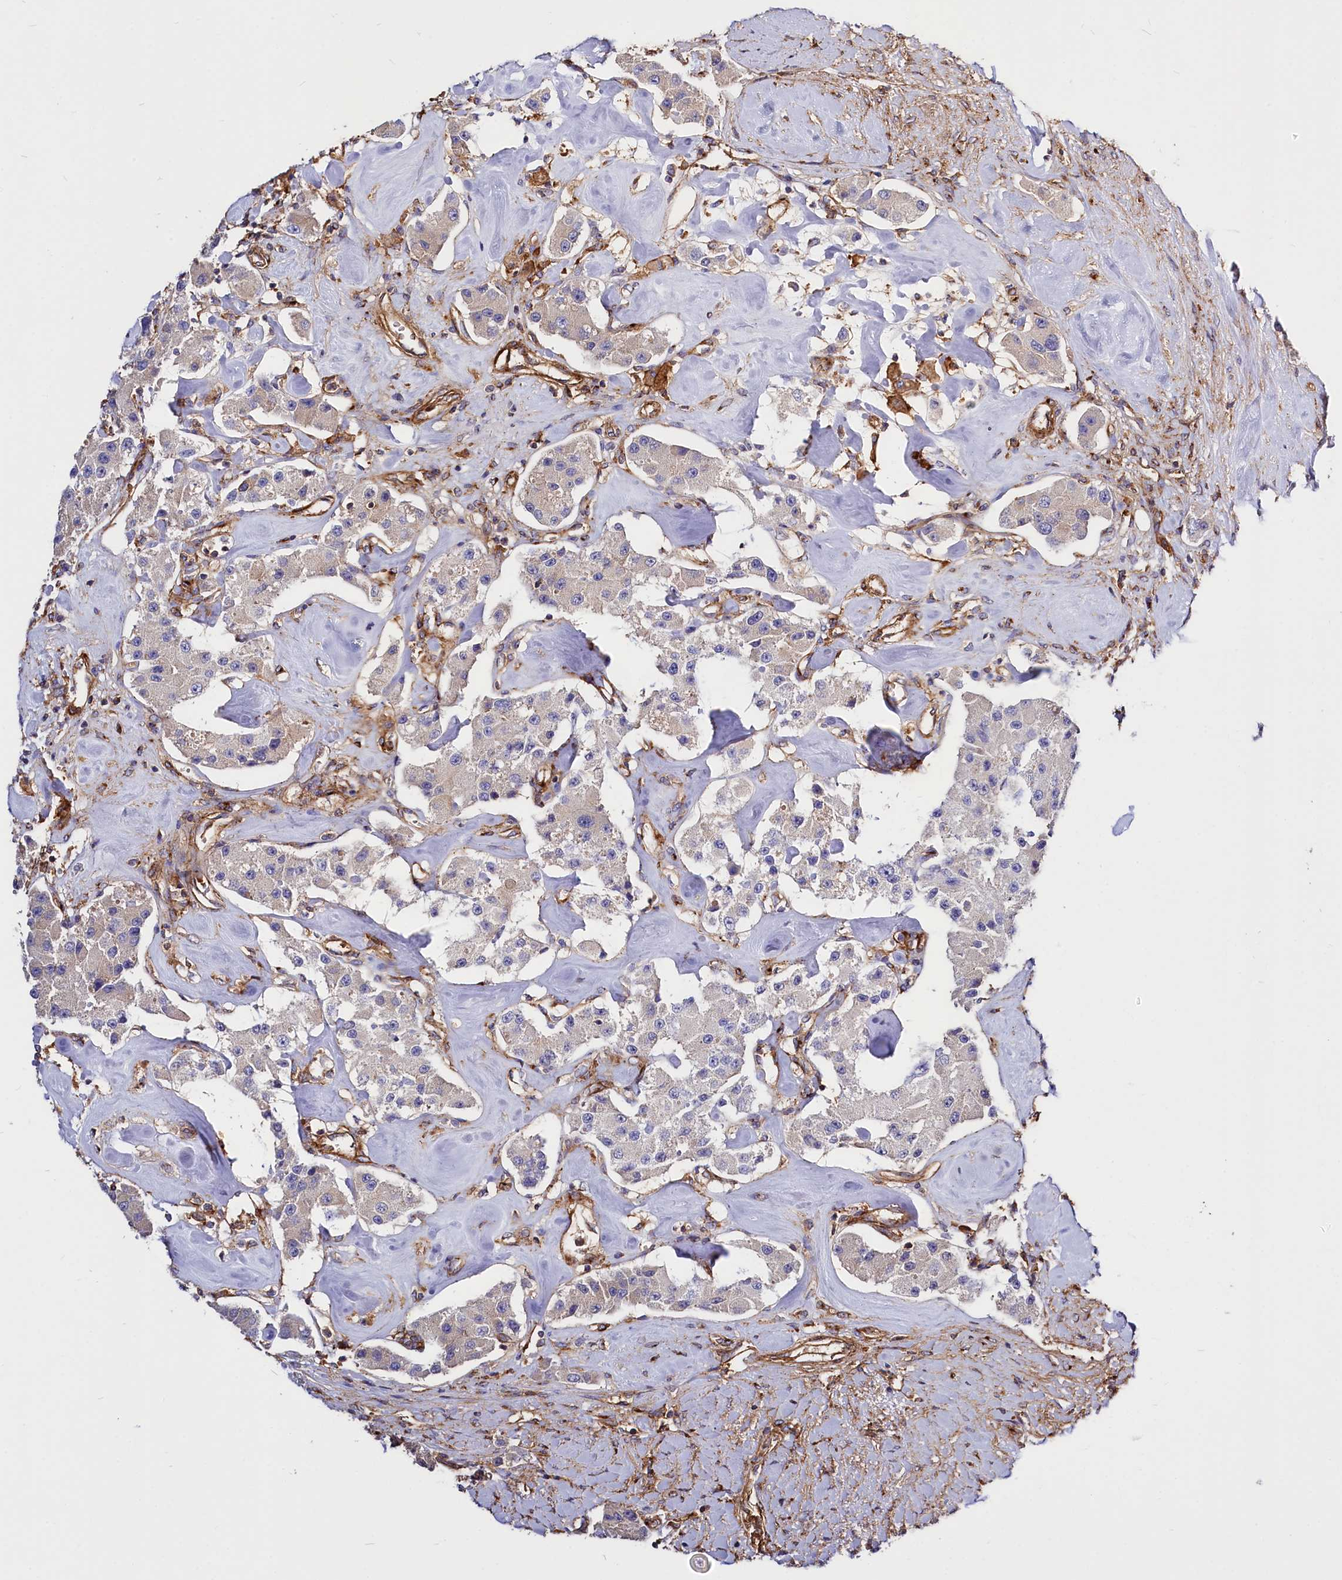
{"staining": {"intensity": "negative", "quantity": "none", "location": "none"}, "tissue": "carcinoid", "cell_type": "Tumor cells", "image_type": "cancer", "snomed": [{"axis": "morphology", "description": "Carcinoid, malignant, NOS"}, {"axis": "topography", "description": "Pancreas"}], "caption": "IHC micrograph of human carcinoid stained for a protein (brown), which reveals no positivity in tumor cells.", "gene": "ANO6", "patient": {"sex": "male", "age": 41}}